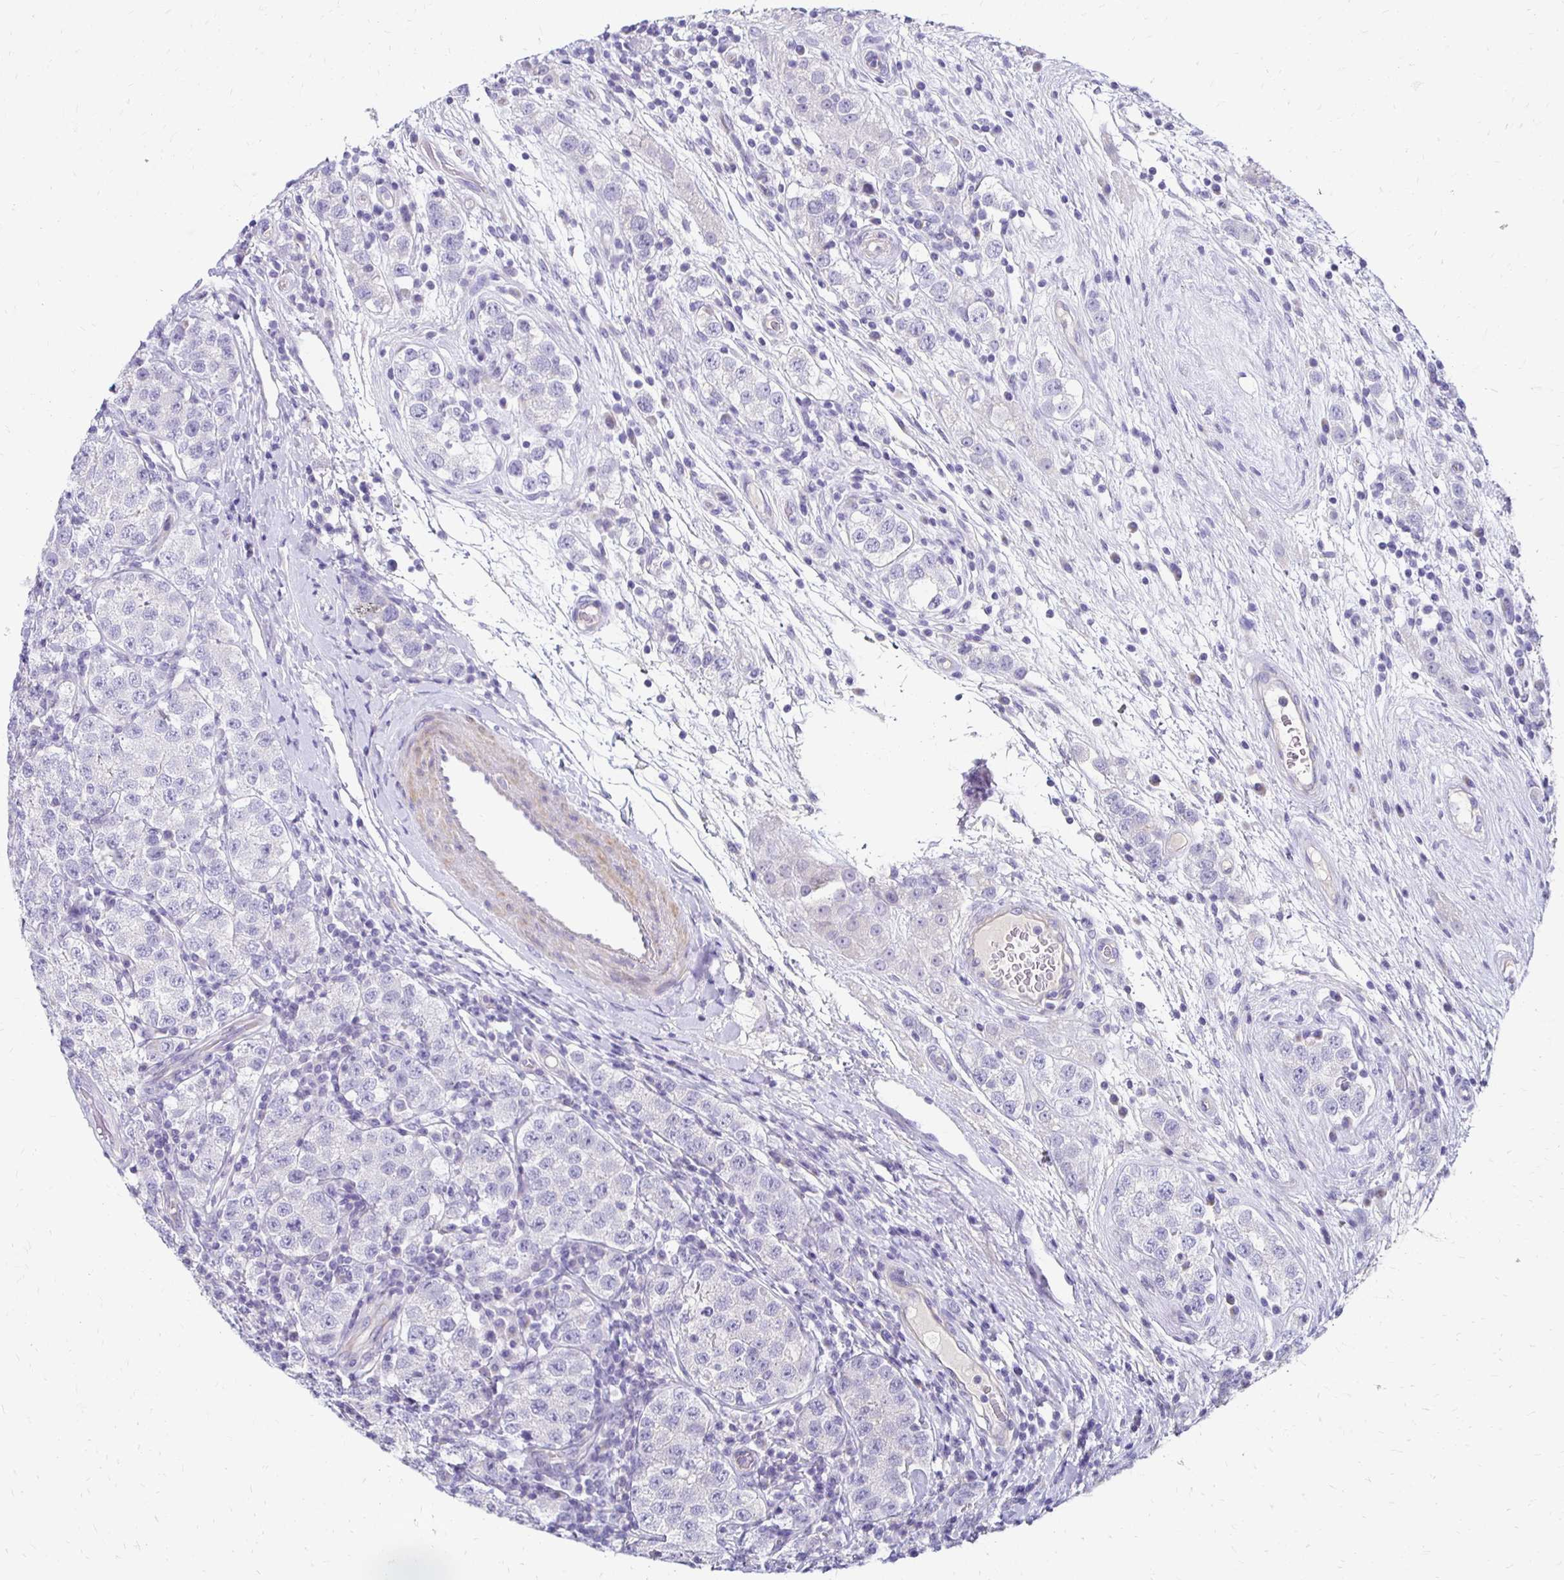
{"staining": {"intensity": "negative", "quantity": "none", "location": "none"}, "tissue": "testis cancer", "cell_type": "Tumor cells", "image_type": "cancer", "snomed": [{"axis": "morphology", "description": "Seminoma, NOS"}, {"axis": "topography", "description": "Testis"}], "caption": "Testis cancer was stained to show a protein in brown. There is no significant expression in tumor cells.", "gene": "AKAP6", "patient": {"sex": "male", "age": 34}}